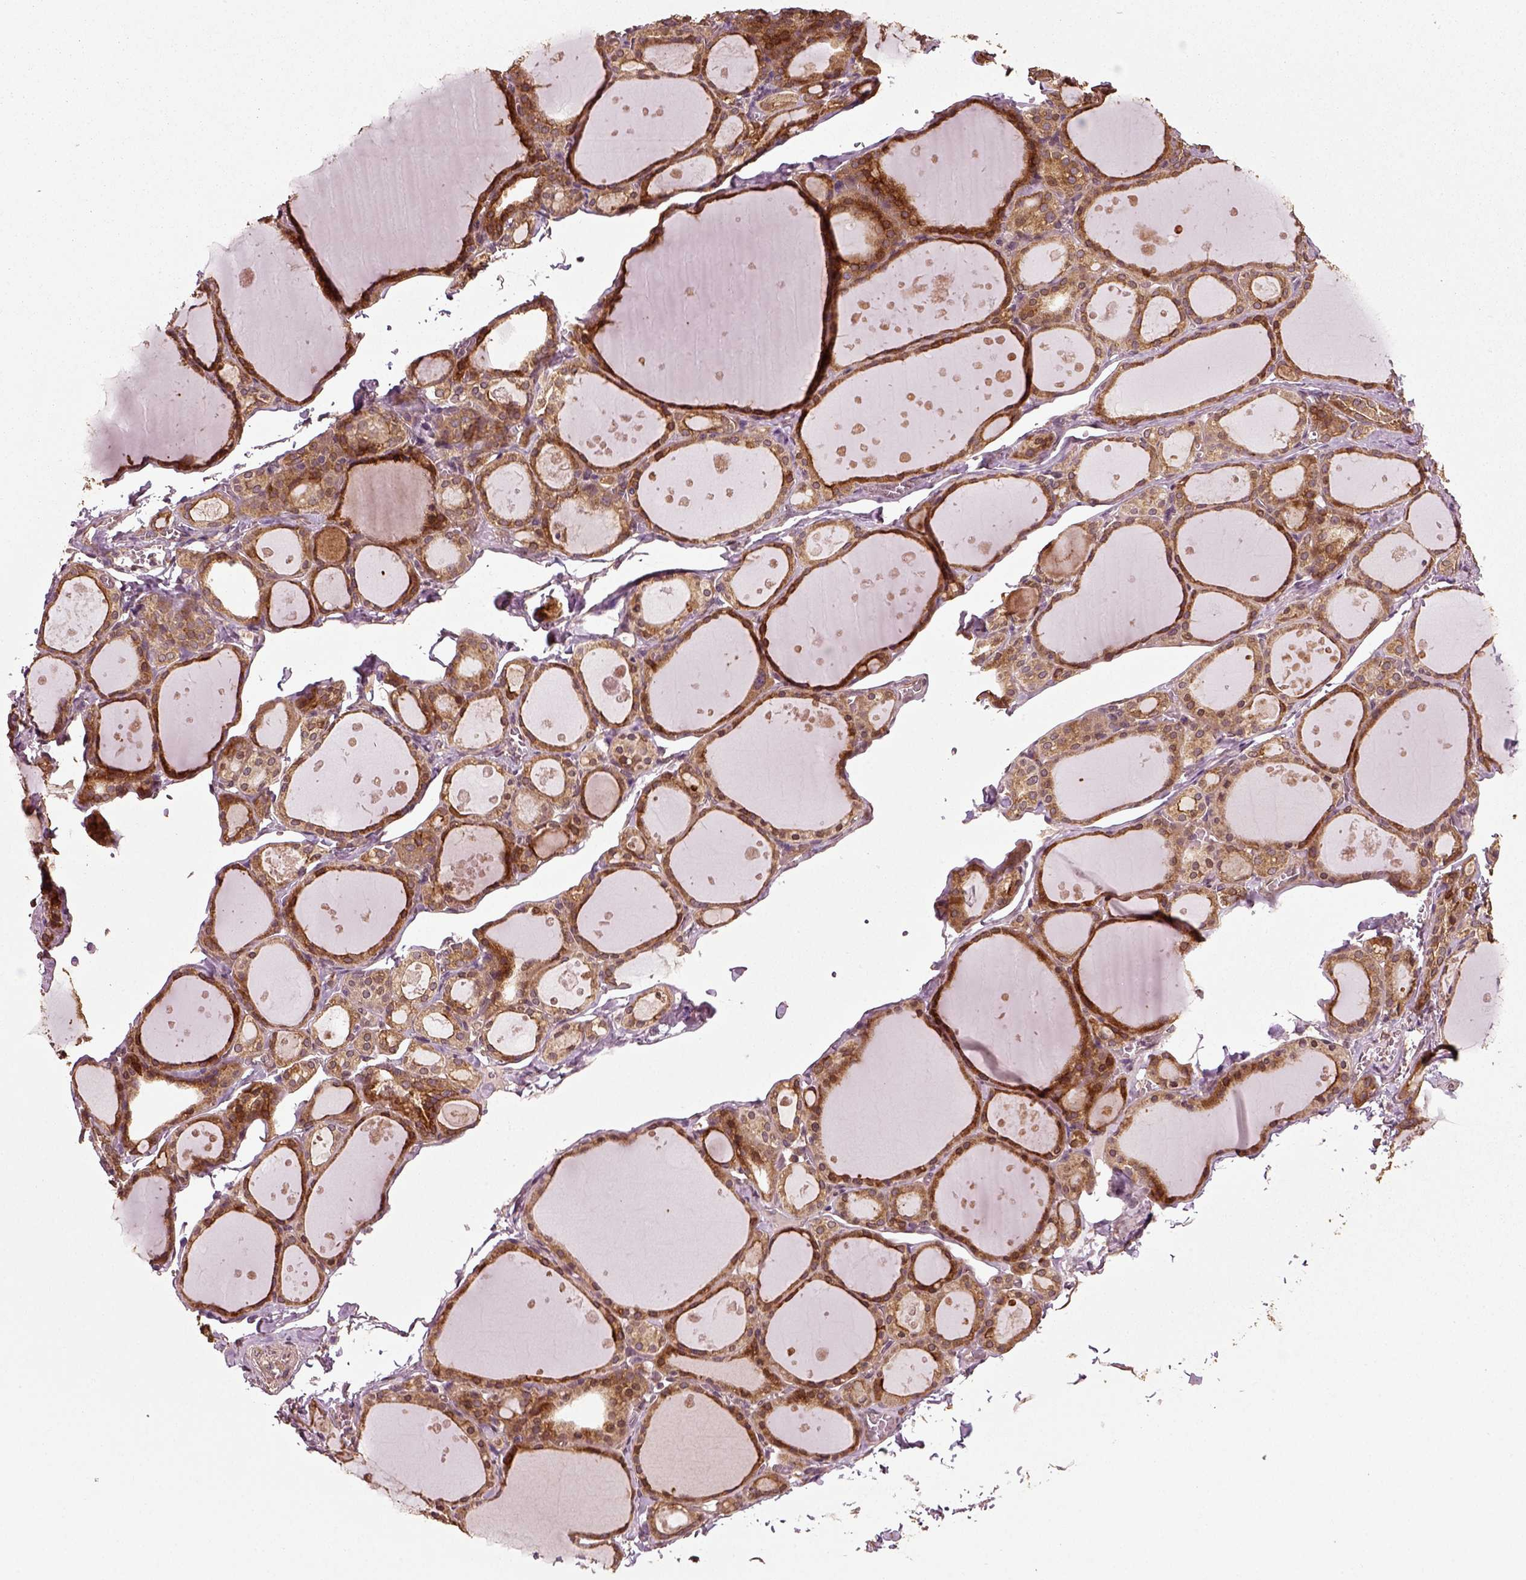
{"staining": {"intensity": "strong", "quantity": ">75%", "location": "cytoplasmic/membranous"}, "tissue": "thyroid gland", "cell_type": "Glandular cells", "image_type": "normal", "snomed": [{"axis": "morphology", "description": "Normal tissue, NOS"}, {"axis": "topography", "description": "Thyroid gland"}], "caption": "Thyroid gland stained for a protein demonstrates strong cytoplasmic/membranous positivity in glandular cells. (Brightfield microscopy of DAB IHC at high magnification).", "gene": "ERV3", "patient": {"sex": "male", "age": 68}}